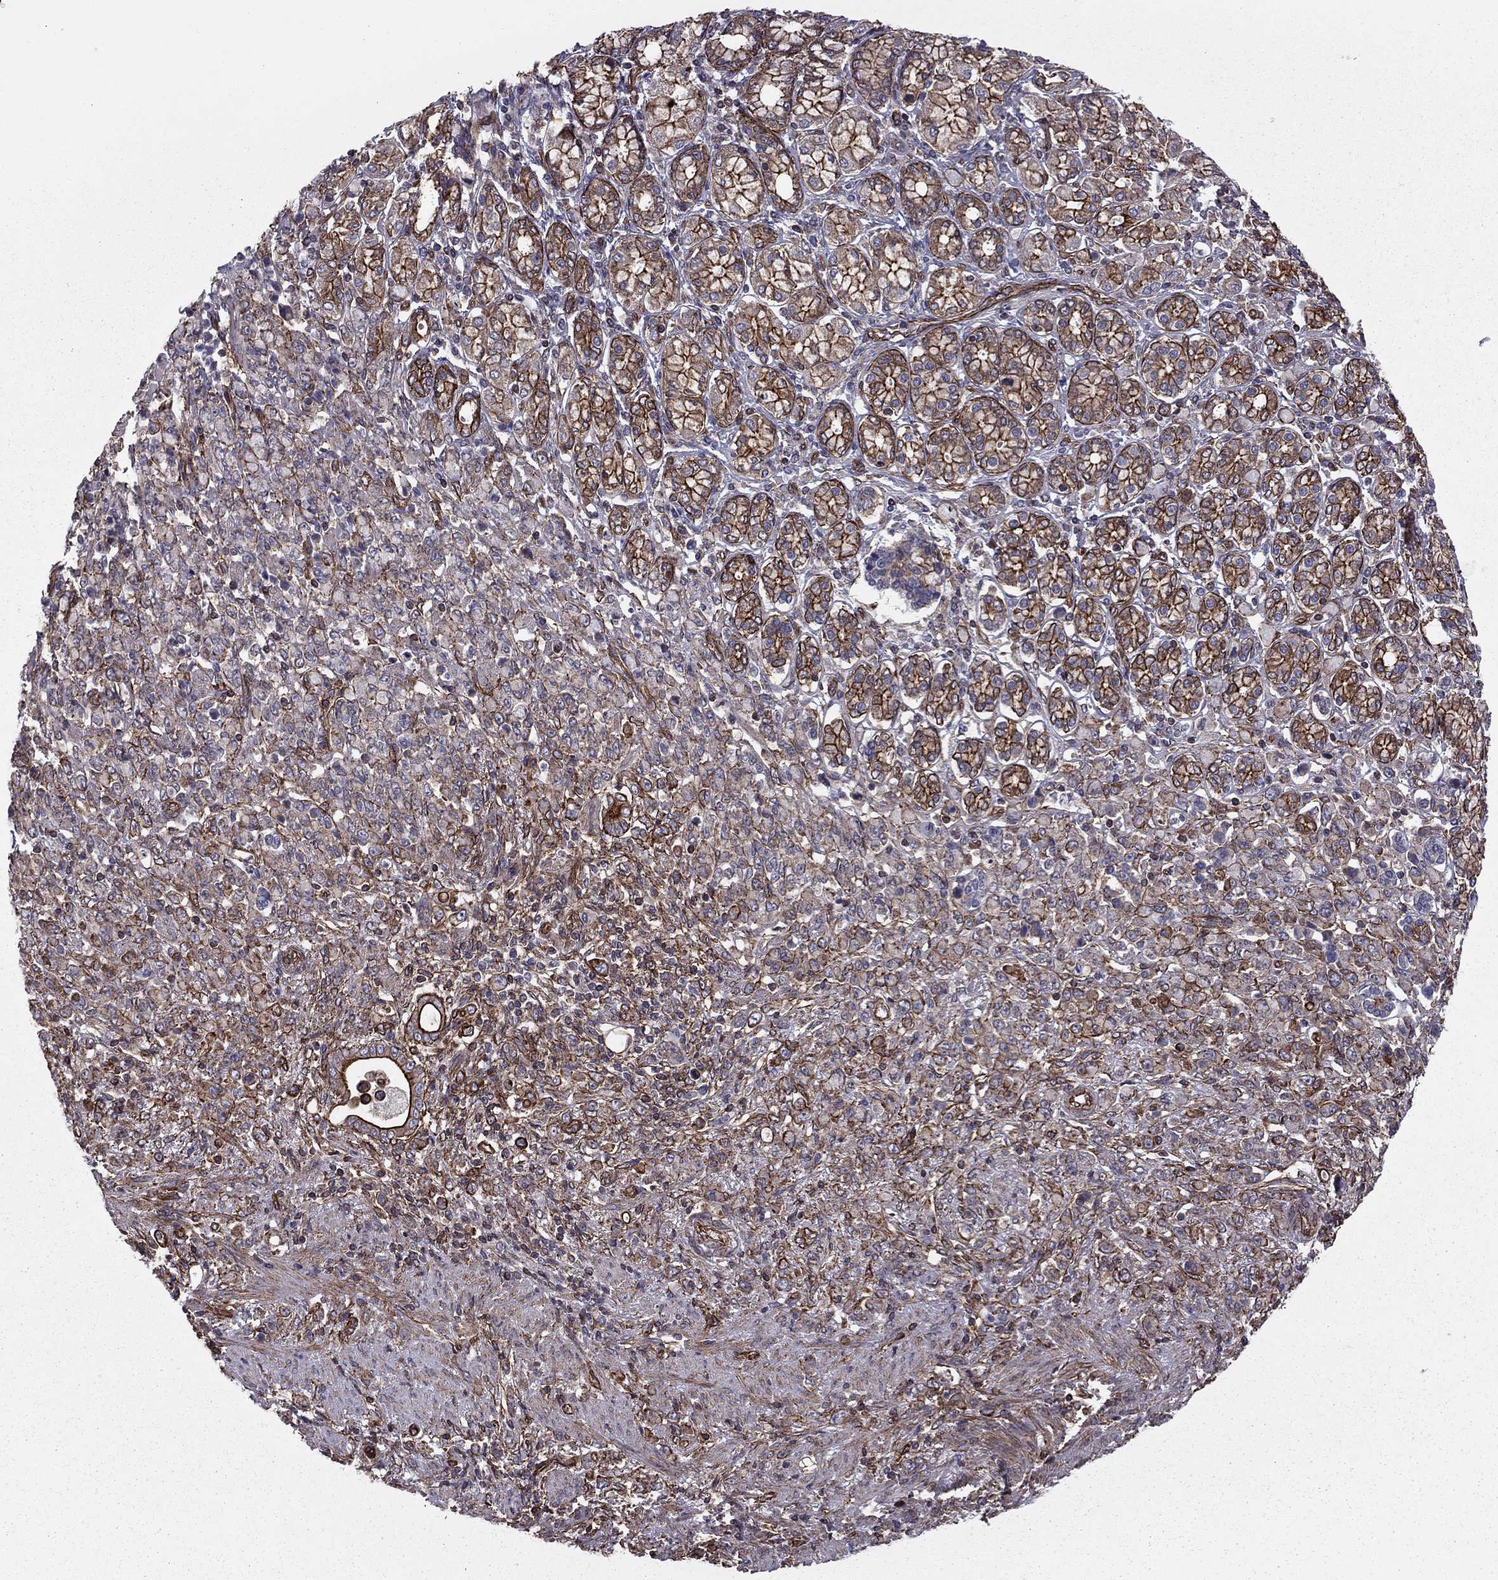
{"staining": {"intensity": "strong", "quantity": "<25%", "location": "cytoplasmic/membranous"}, "tissue": "stomach cancer", "cell_type": "Tumor cells", "image_type": "cancer", "snomed": [{"axis": "morphology", "description": "Normal tissue, NOS"}, {"axis": "morphology", "description": "Adenocarcinoma, NOS"}, {"axis": "topography", "description": "Stomach"}], "caption": "A brown stain shows strong cytoplasmic/membranous staining of a protein in human stomach adenocarcinoma tumor cells.", "gene": "SHMT1", "patient": {"sex": "female", "age": 79}}